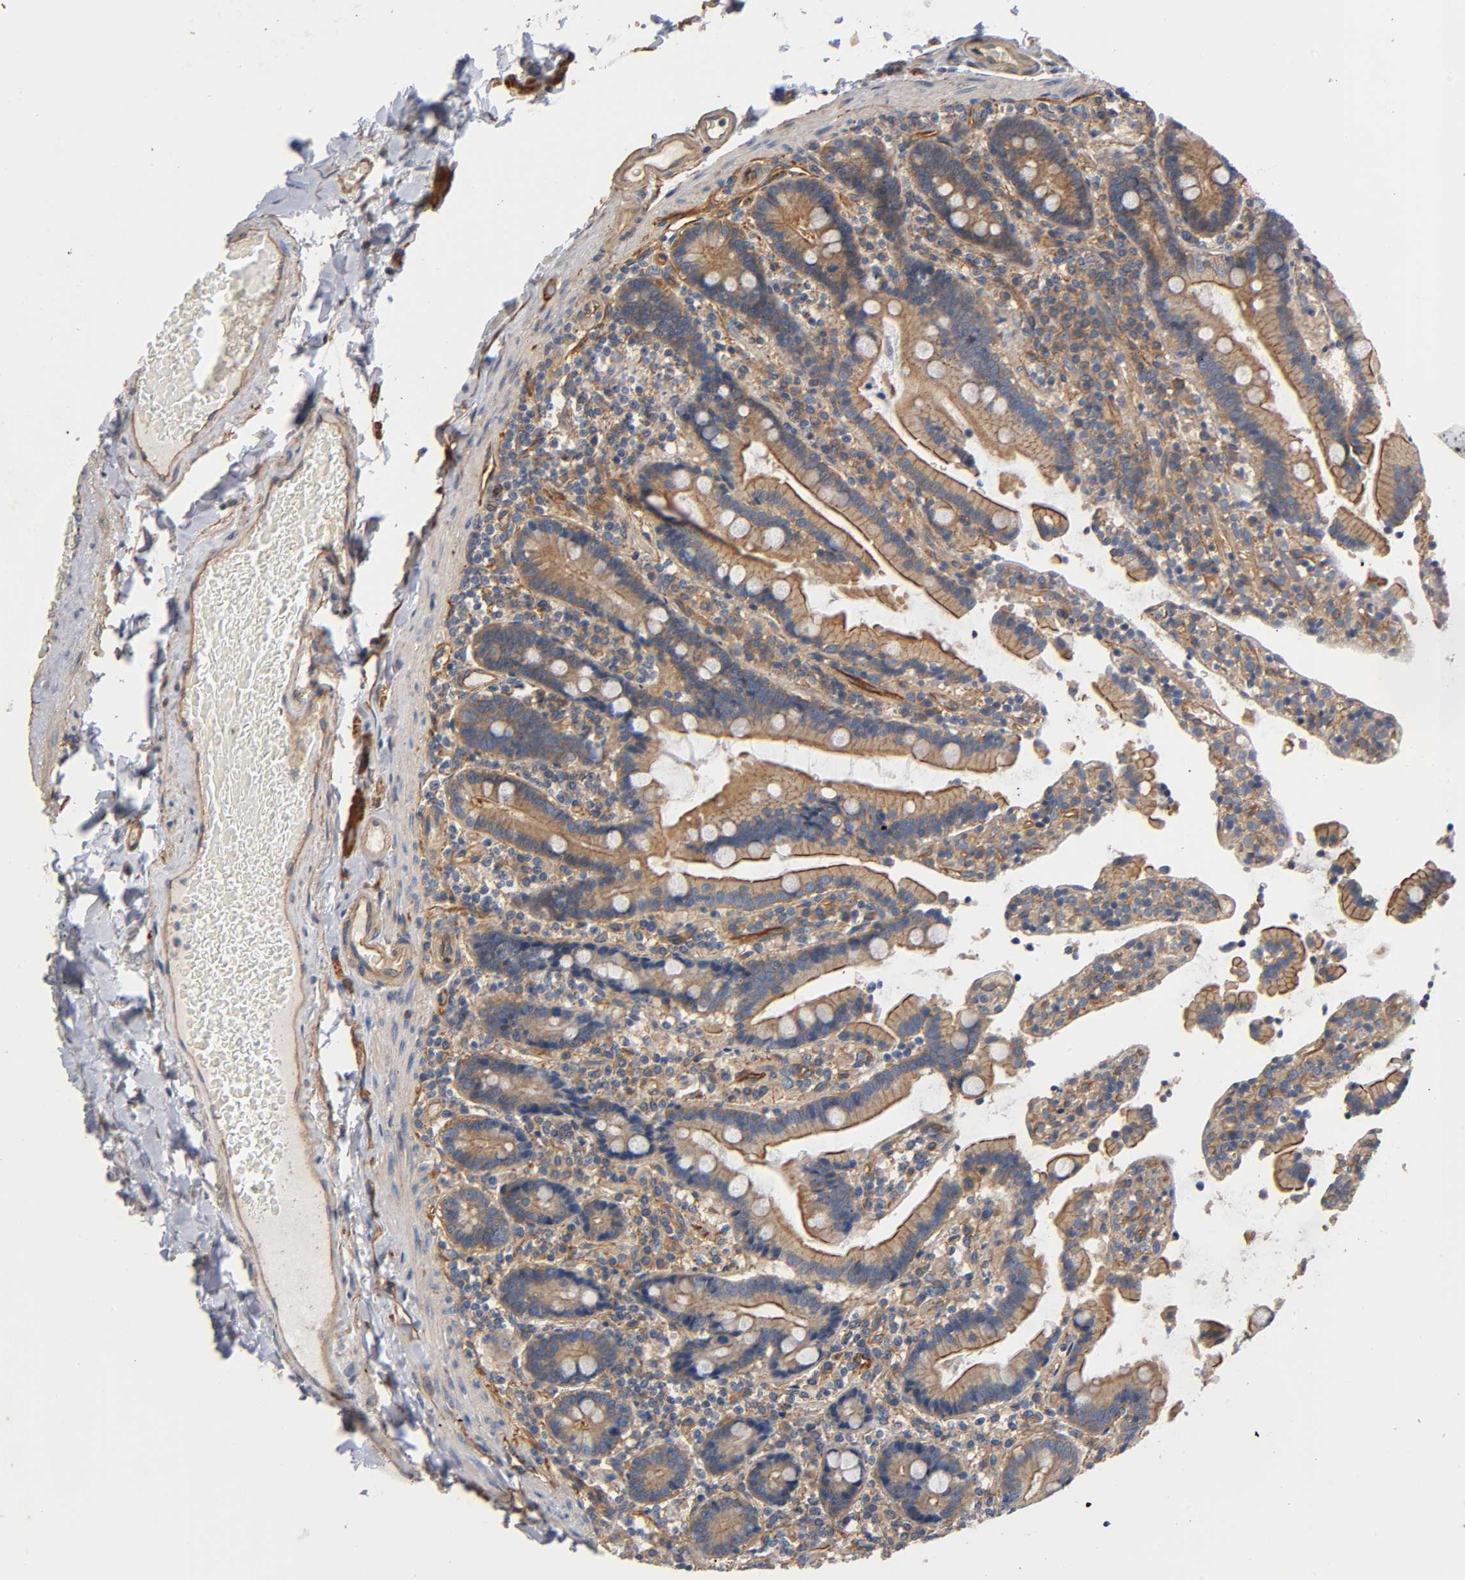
{"staining": {"intensity": "moderate", "quantity": ">75%", "location": "cytoplasmic/membranous"}, "tissue": "duodenum", "cell_type": "Glandular cells", "image_type": "normal", "snomed": [{"axis": "morphology", "description": "Normal tissue, NOS"}, {"axis": "topography", "description": "Duodenum"}], "caption": "The micrograph exhibits staining of unremarkable duodenum, revealing moderate cytoplasmic/membranous protein expression (brown color) within glandular cells.", "gene": "MARS1", "patient": {"sex": "female", "age": 53}}